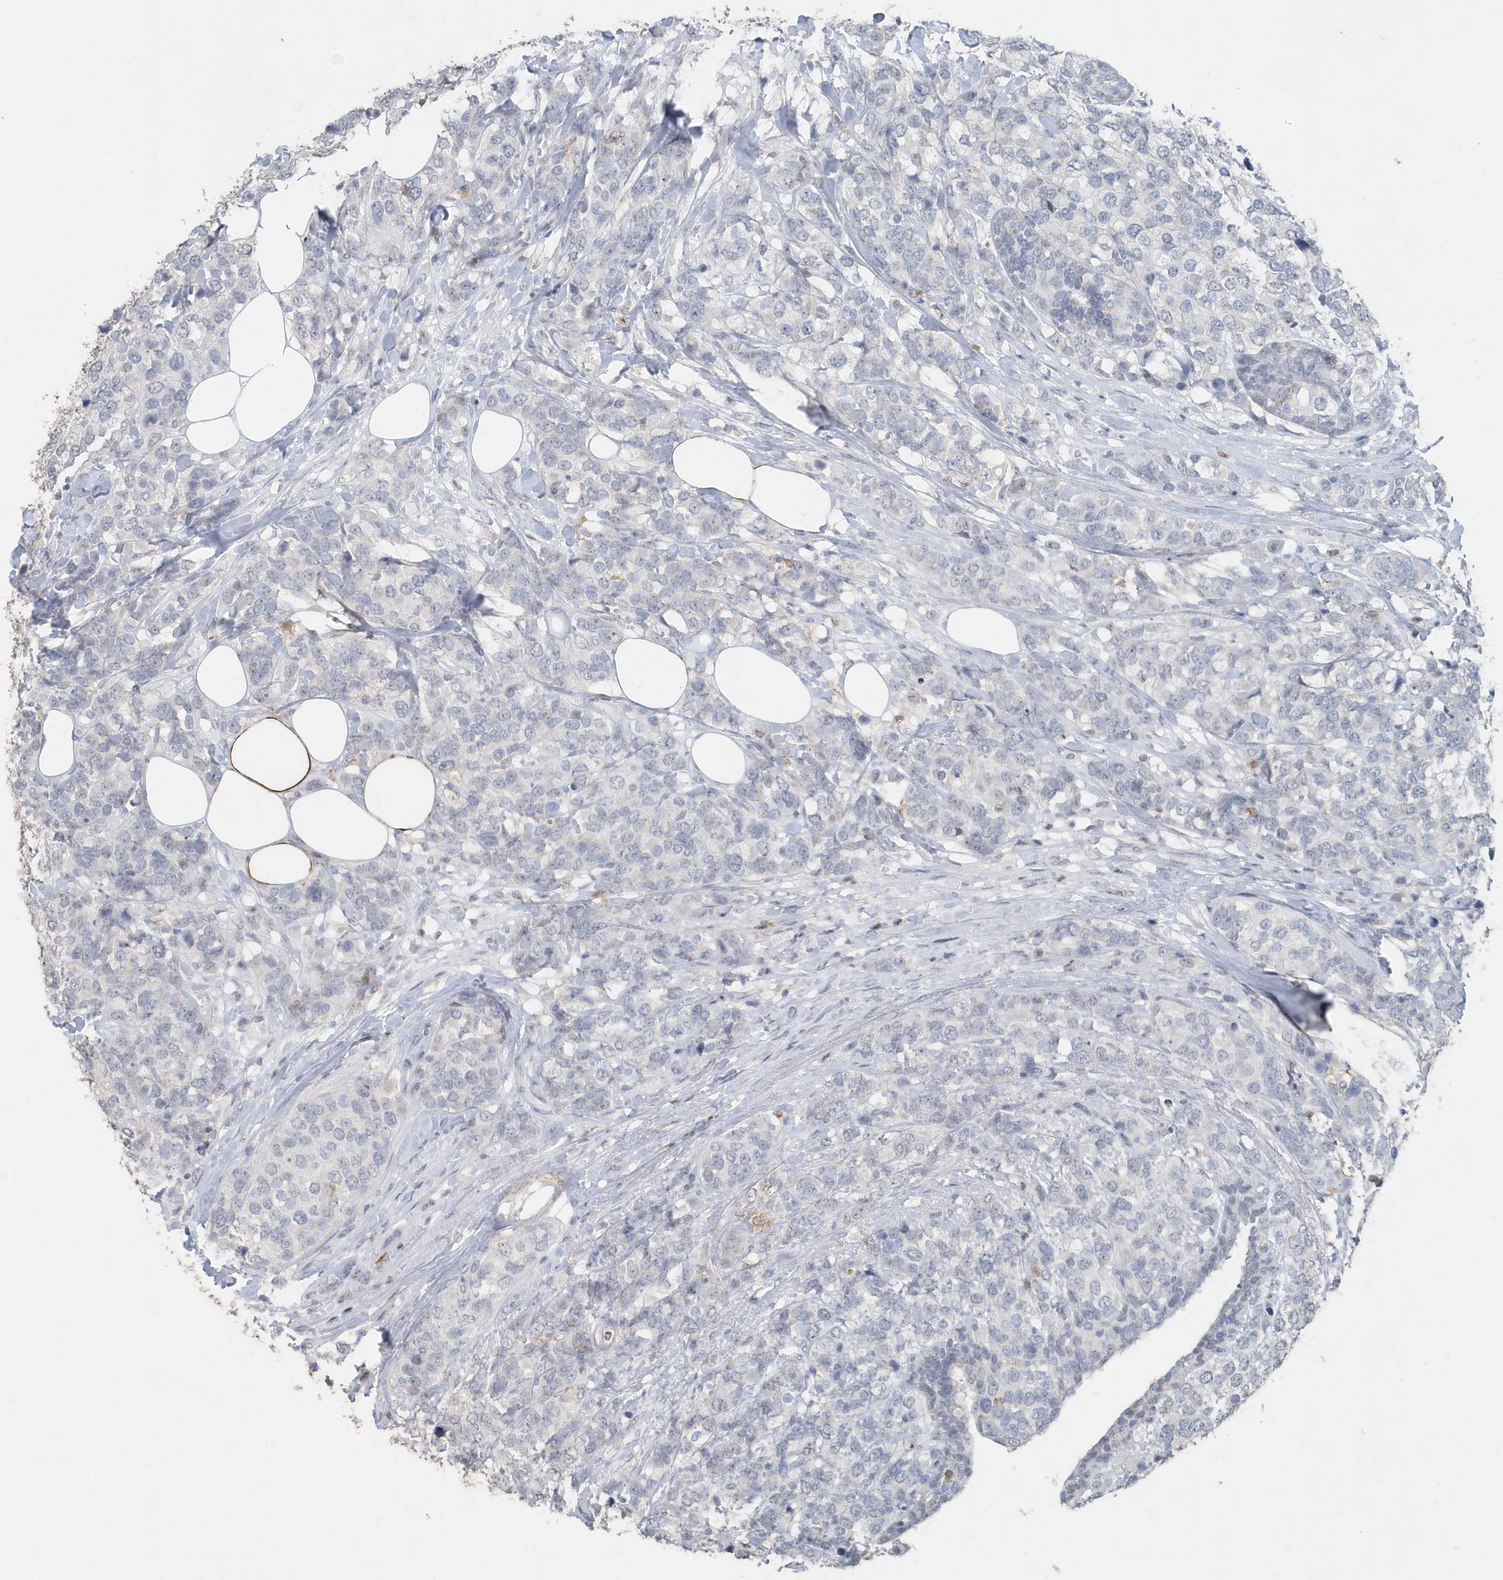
{"staining": {"intensity": "negative", "quantity": "none", "location": "none"}, "tissue": "breast cancer", "cell_type": "Tumor cells", "image_type": "cancer", "snomed": [{"axis": "morphology", "description": "Lobular carcinoma"}, {"axis": "topography", "description": "Breast"}], "caption": "Immunohistochemistry of breast cancer (lobular carcinoma) demonstrates no staining in tumor cells. The staining is performed using DAB (3,3'-diaminobenzidine) brown chromogen with nuclei counter-stained in using hematoxylin.", "gene": "PDCD1", "patient": {"sex": "female", "age": 59}}